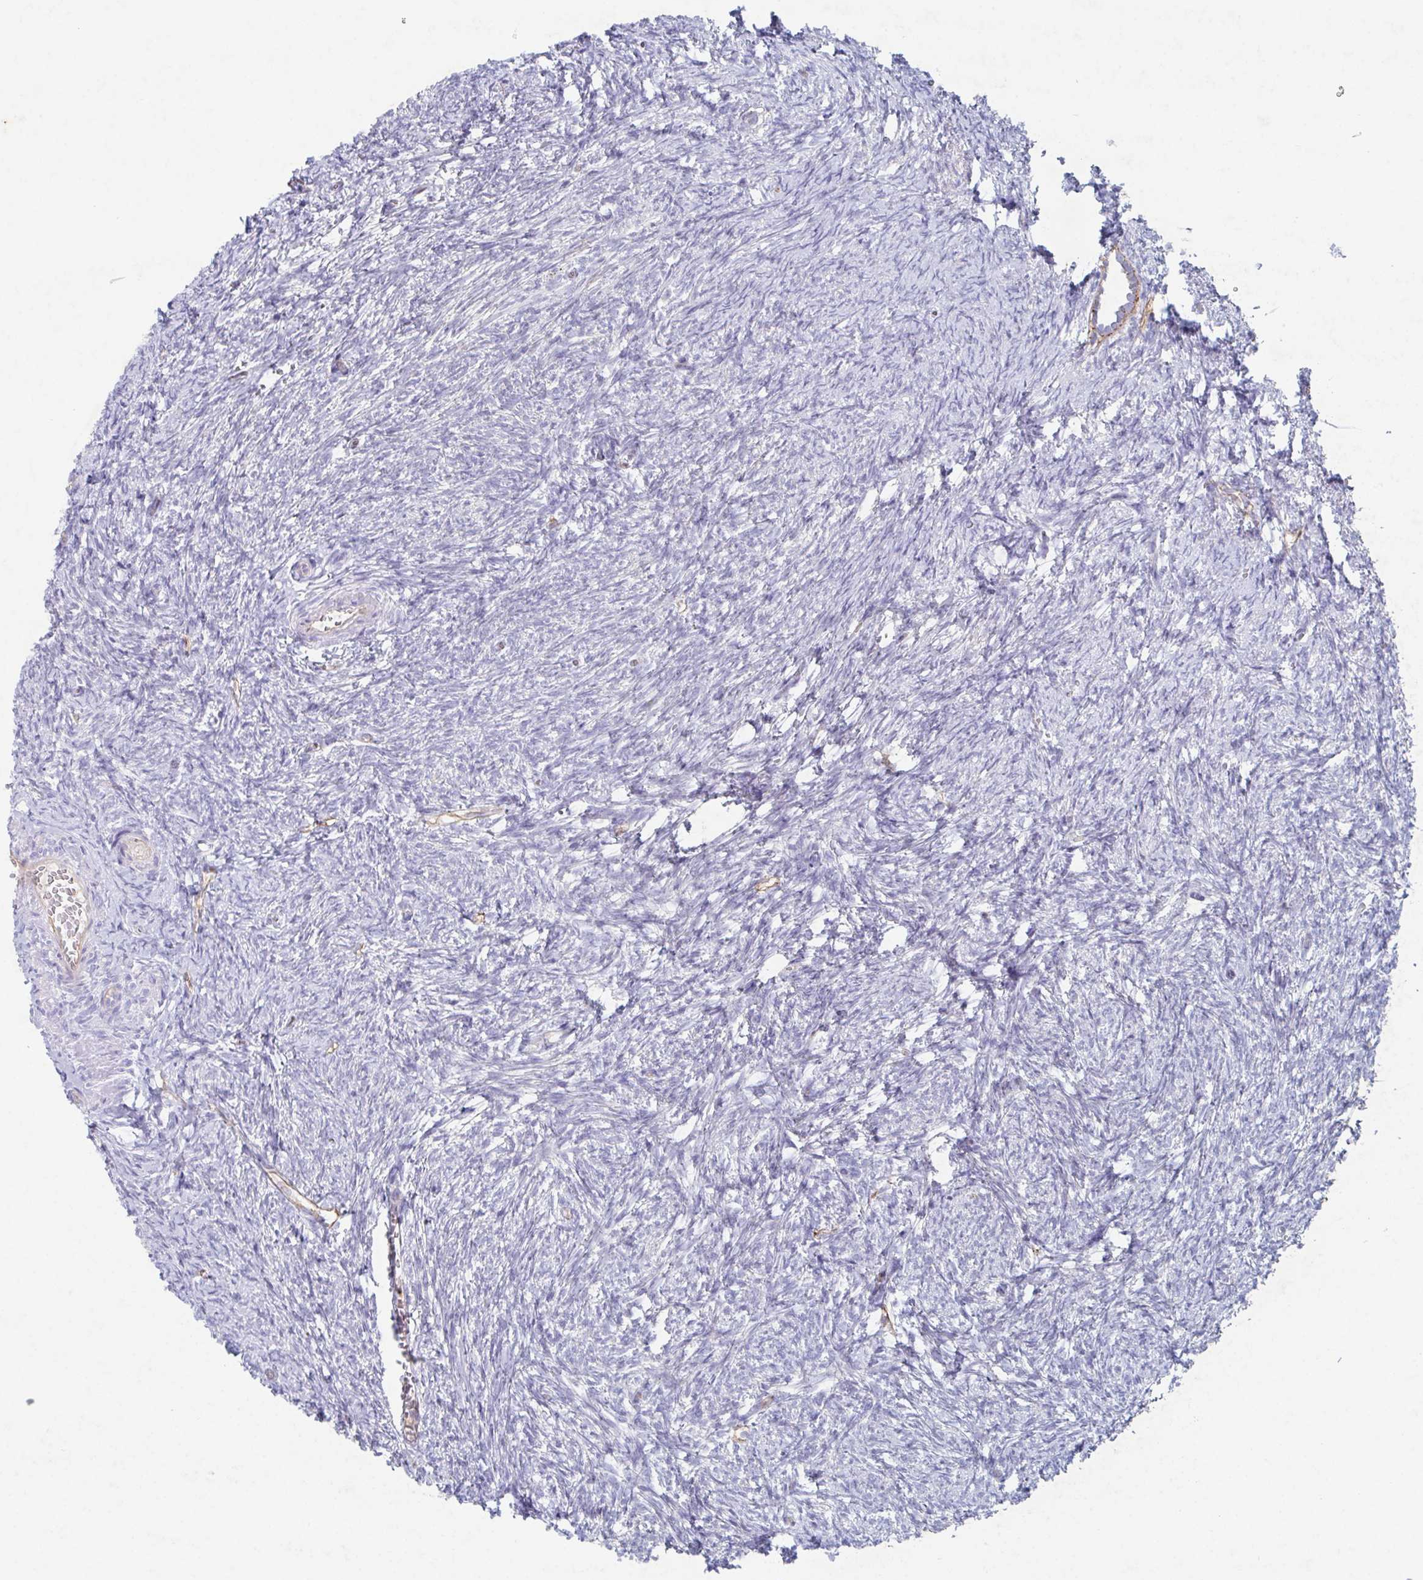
{"staining": {"intensity": "negative", "quantity": "none", "location": "none"}, "tissue": "ovary", "cell_type": "Ovarian stroma cells", "image_type": "normal", "snomed": [{"axis": "morphology", "description": "Normal tissue, NOS"}, {"axis": "topography", "description": "Ovary"}], "caption": "This histopathology image is of benign ovary stained with immunohistochemistry (IHC) to label a protein in brown with the nuclei are counter-stained blue. There is no staining in ovarian stroma cells.", "gene": "MANBA", "patient": {"sex": "female", "age": 41}}